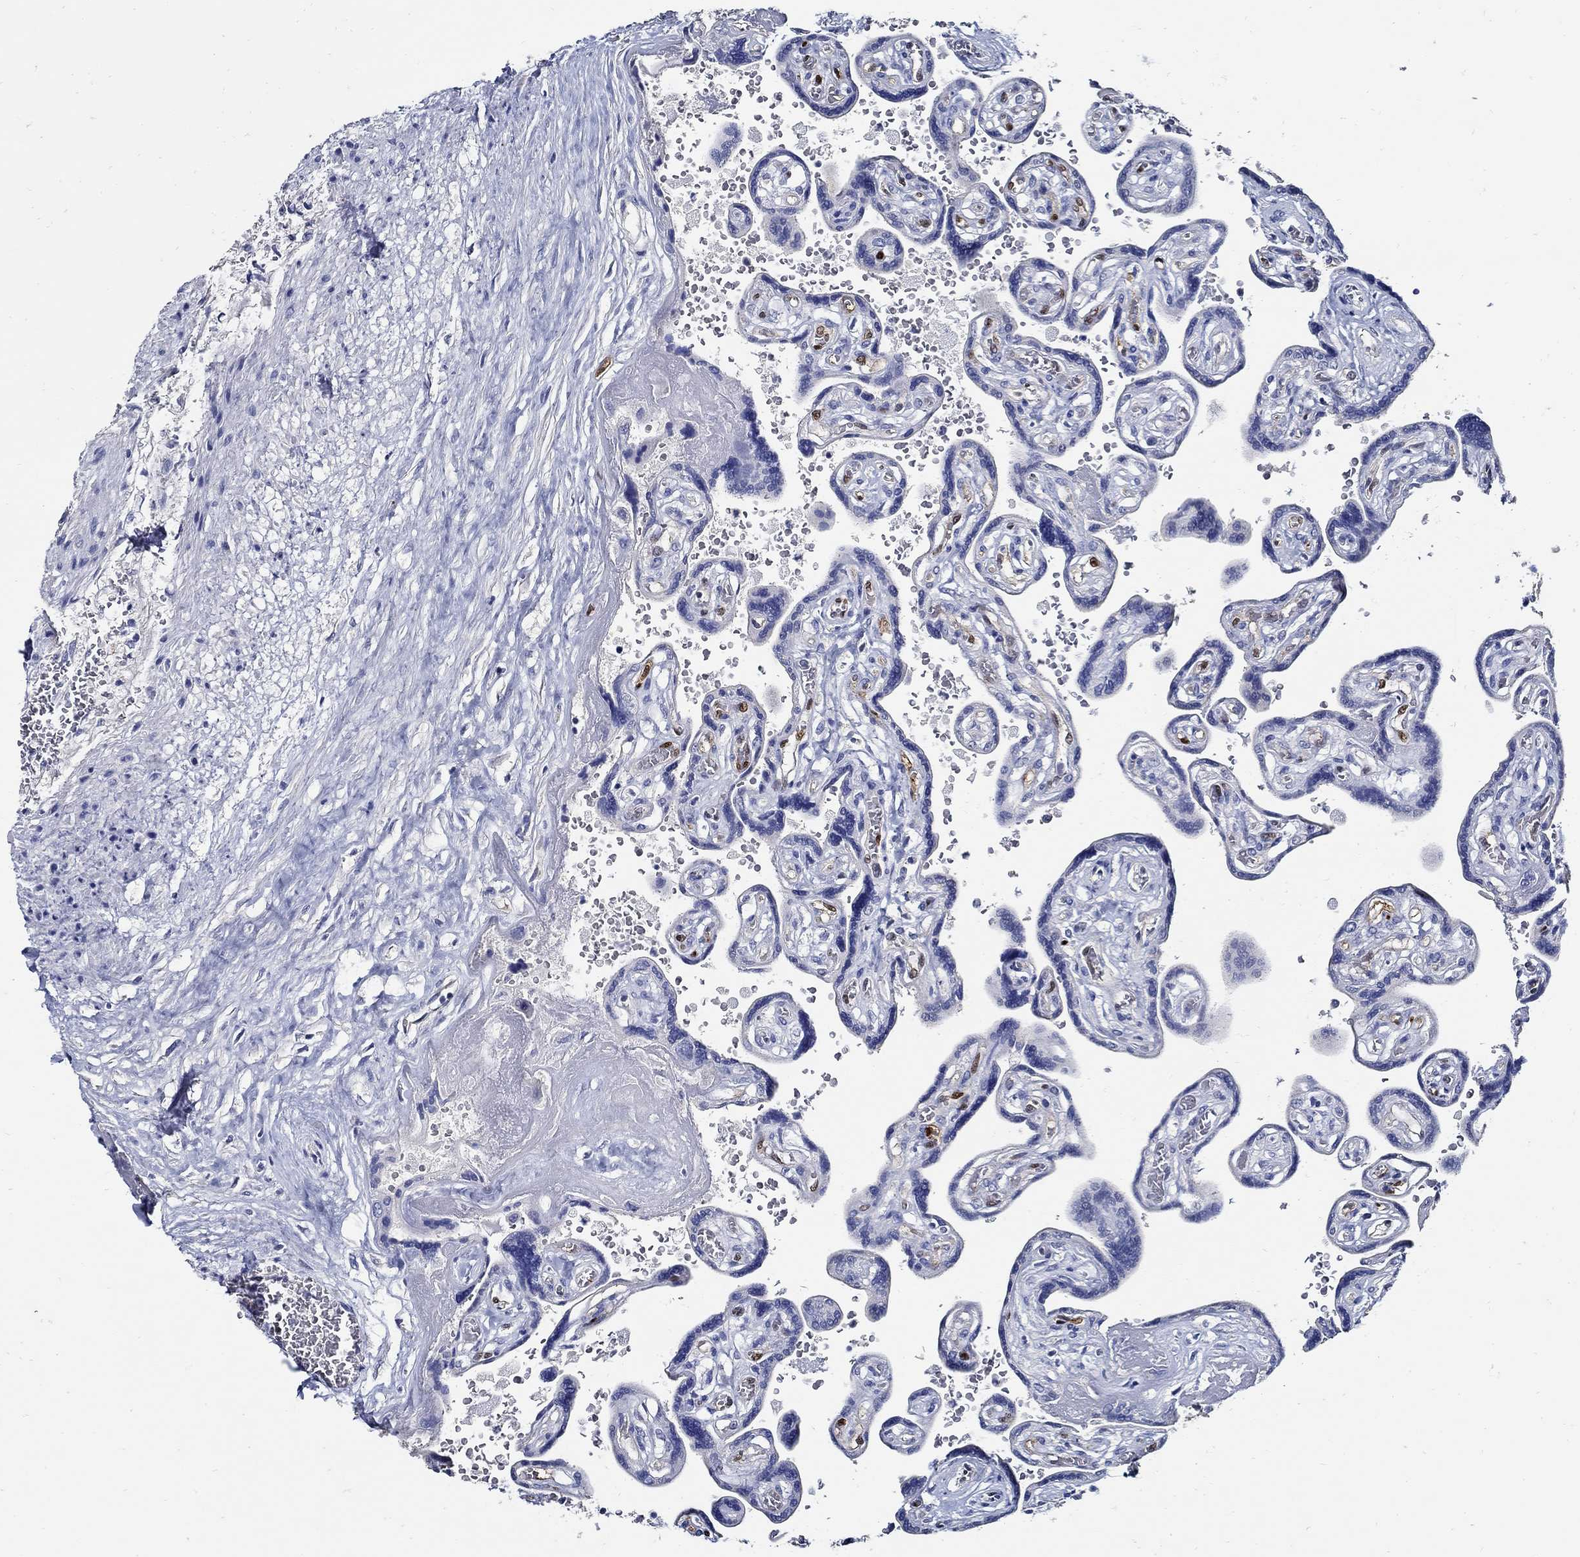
{"staining": {"intensity": "negative", "quantity": "none", "location": "none"}, "tissue": "placenta", "cell_type": "Decidual cells", "image_type": "normal", "snomed": [{"axis": "morphology", "description": "Normal tissue, NOS"}, {"axis": "topography", "description": "Placenta"}], "caption": "Benign placenta was stained to show a protein in brown. There is no significant positivity in decidual cells. The staining was performed using DAB to visualize the protein expression in brown, while the nuclei were stained in blue with hematoxylin (Magnification: 20x).", "gene": "PRX", "patient": {"sex": "female", "age": 32}}